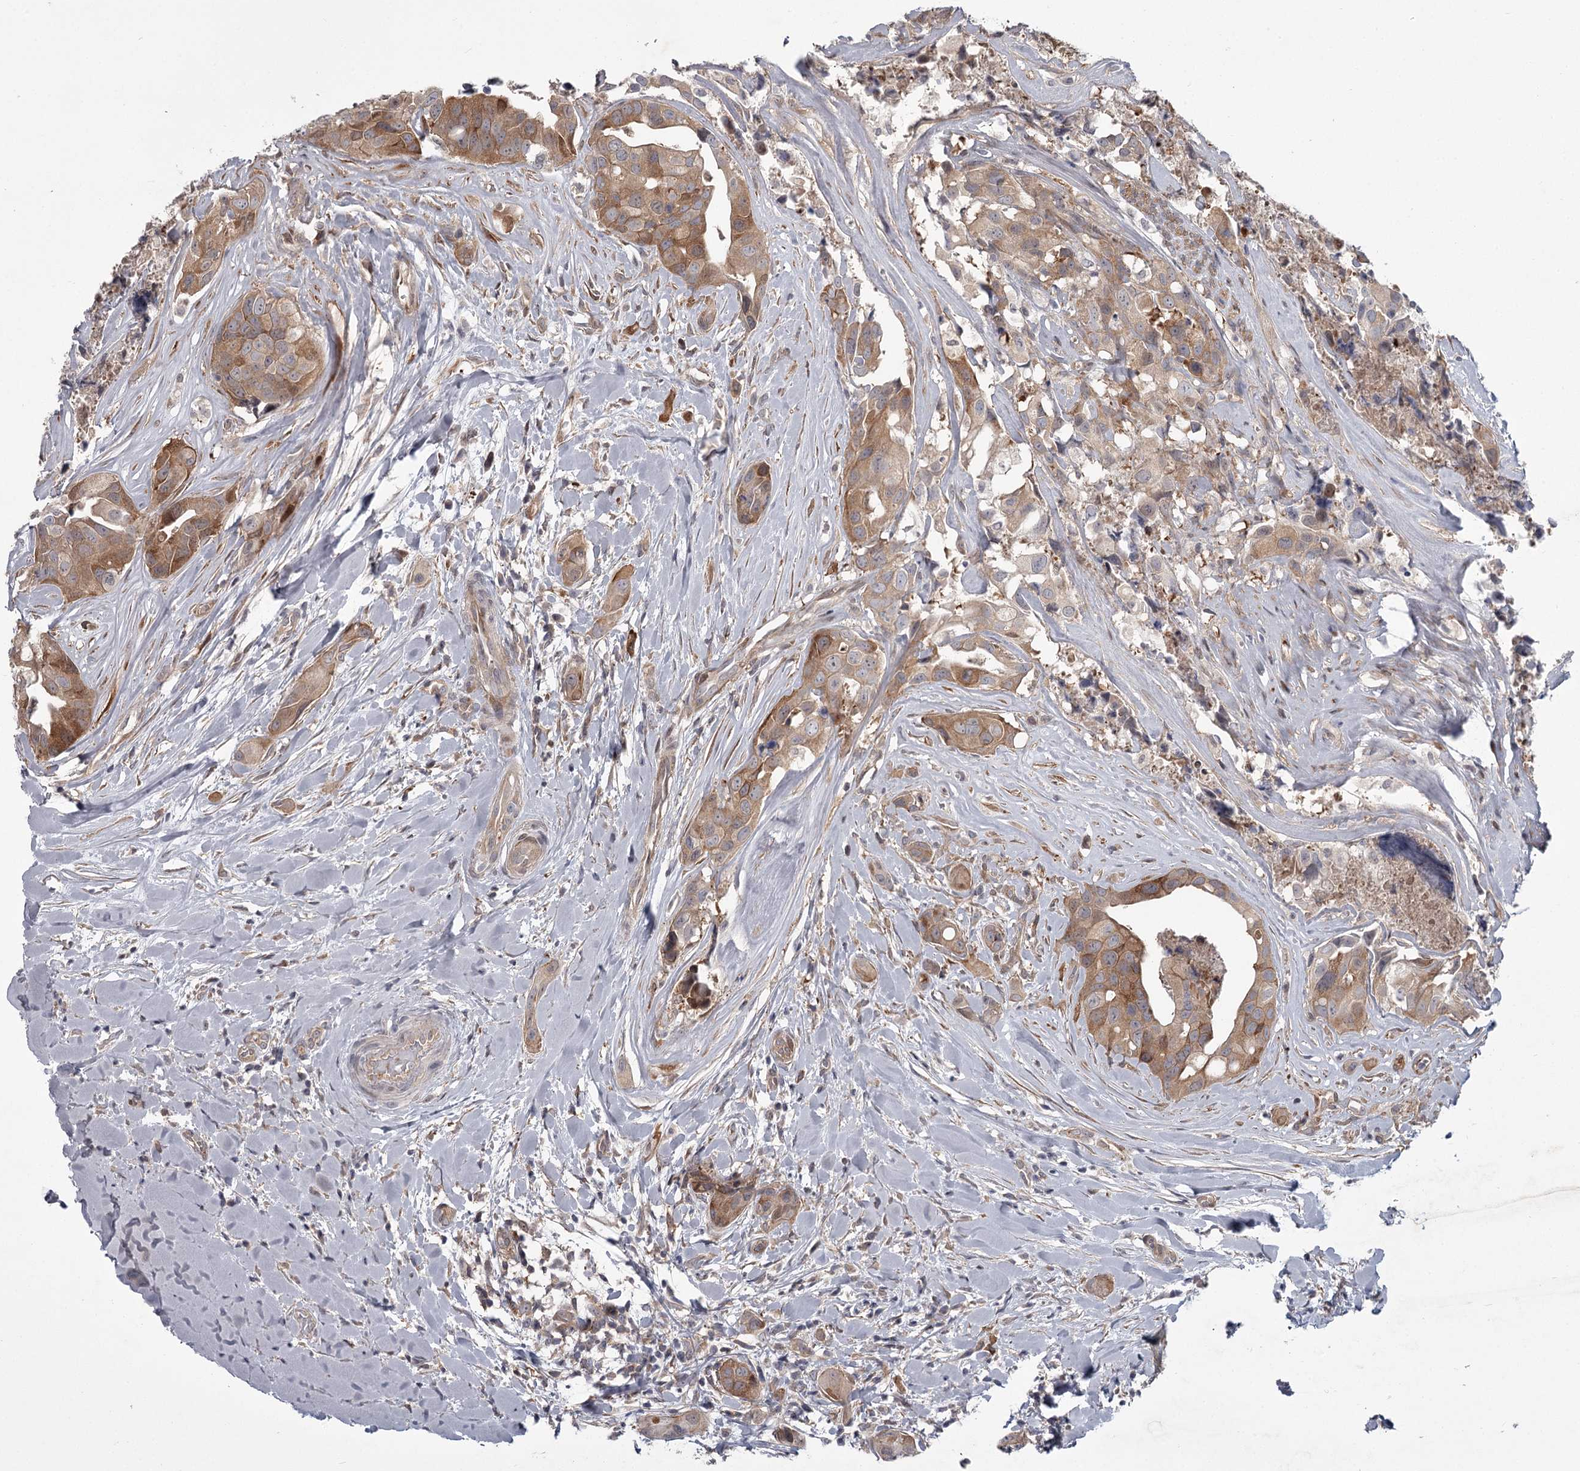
{"staining": {"intensity": "moderate", "quantity": "25%-75%", "location": "cytoplasmic/membranous"}, "tissue": "head and neck cancer", "cell_type": "Tumor cells", "image_type": "cancer", "snomed": [{"axis": "morphology", "description": "Adenocarcinoma, NOS"}, {"axis": "morphology", "description": "Adenocarcinoma, metastatic, NOS"}, {"axis": "topography", "description": "Head-Neck"}], "caption": "This micrograph exhibits IHC staining of head and neck cancer (metastatic adenocarcinoma), with medium moderate cytoplasmic/membranous positivity in approximately 25%-75% of tumor cells.", "gene": "CCNG2", "patient": {"sex": "male", "age": 75}}